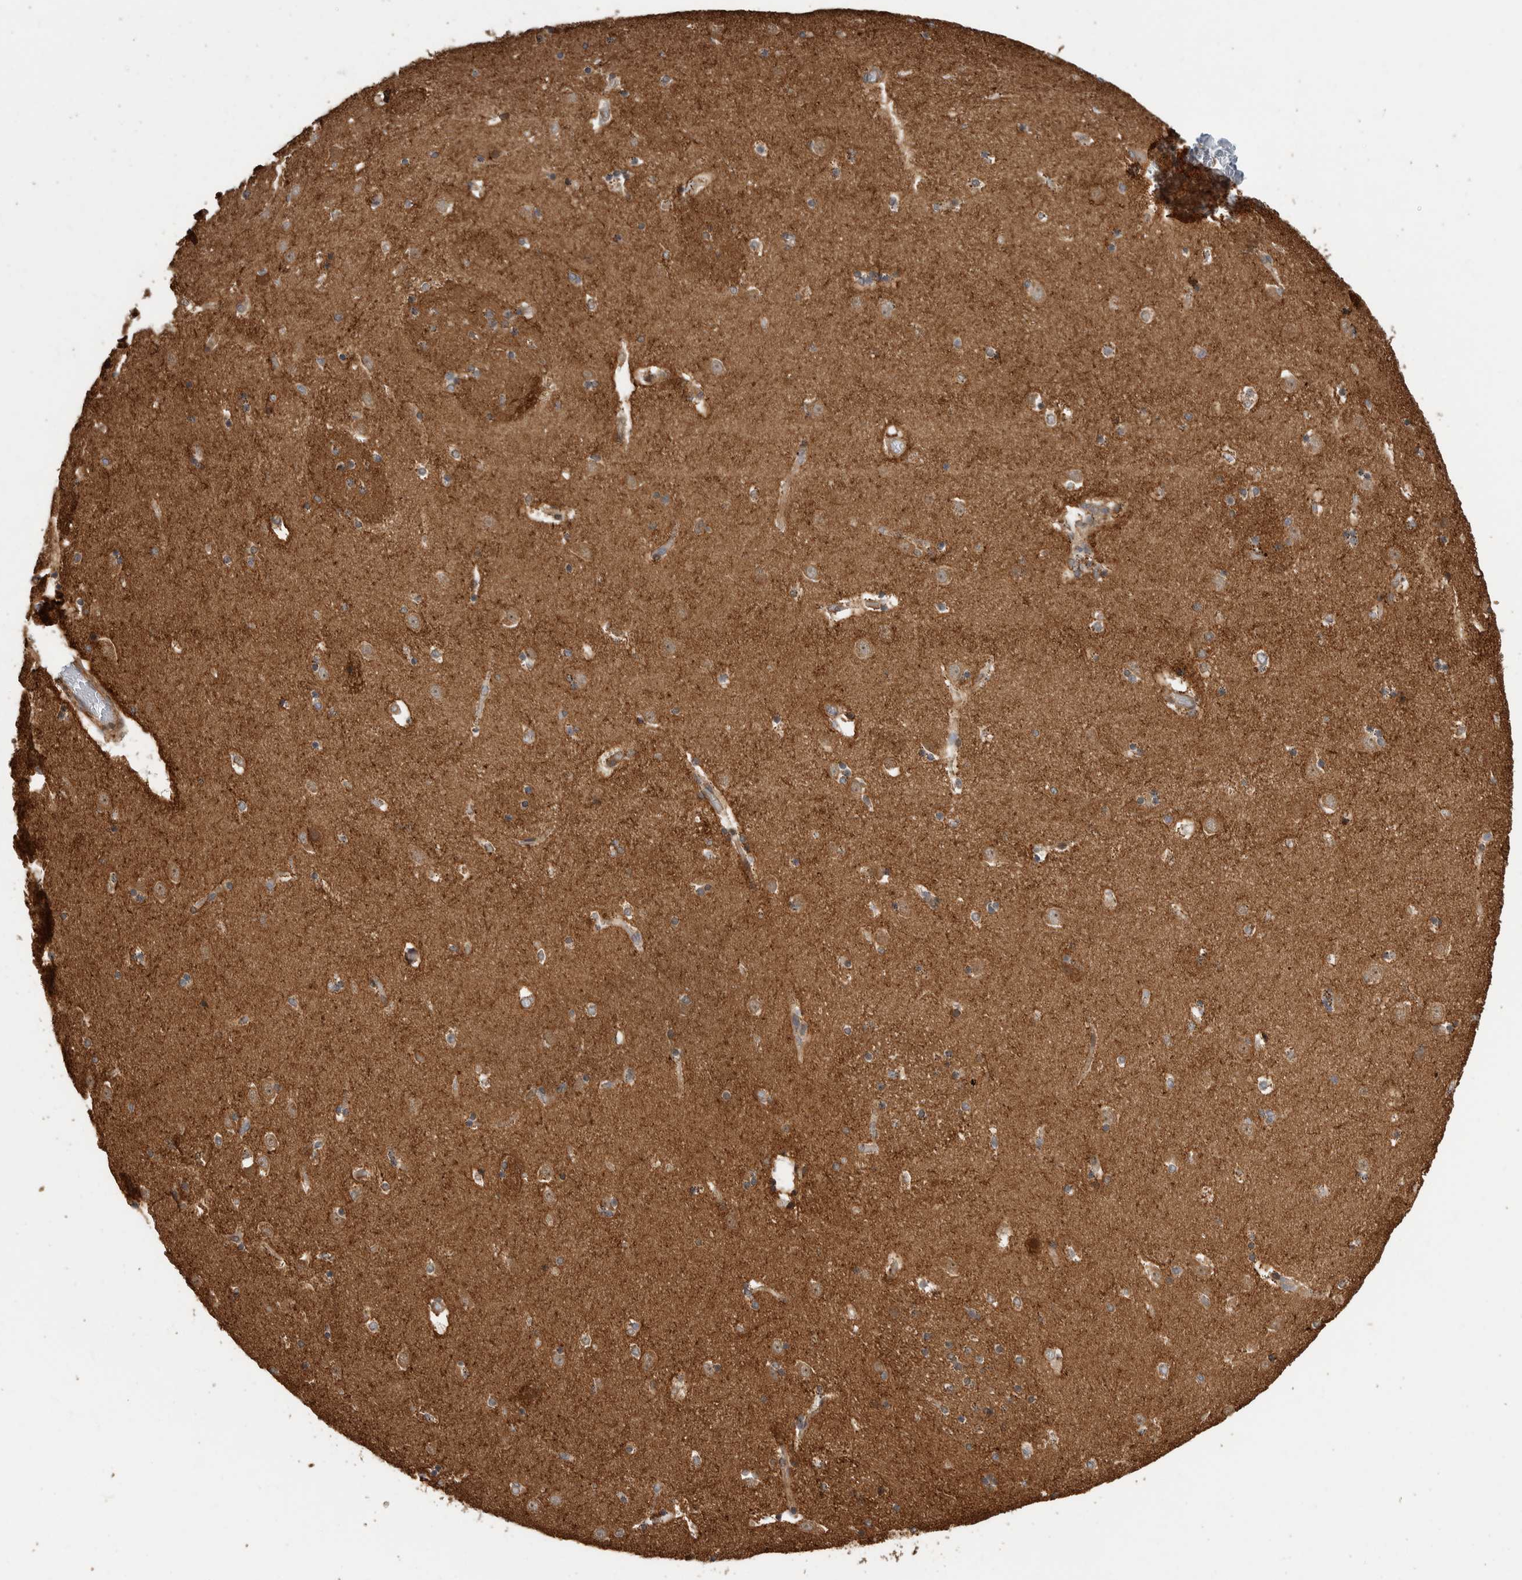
{"staining": {"intensity": "moderate", "quantity": ">75%", "location": "cytoplasmic/membranous"}, "tissue": "caudate", "cell_type": "Glial cells", "image_type": "normal", "snomed": [{"axis": "morphology", "description": "Normal tissue, NOS"}, {"axis": "topography", "description": "Lateral ventricle wall"}], "caption": "Immunohistochemical staining of benign caudate shows moderate cytoplasmic/membranous protein positivity in about >75% of glial cells.", "gene": "PCDHB15", "patient": {"sex": "male", "age": 45}}